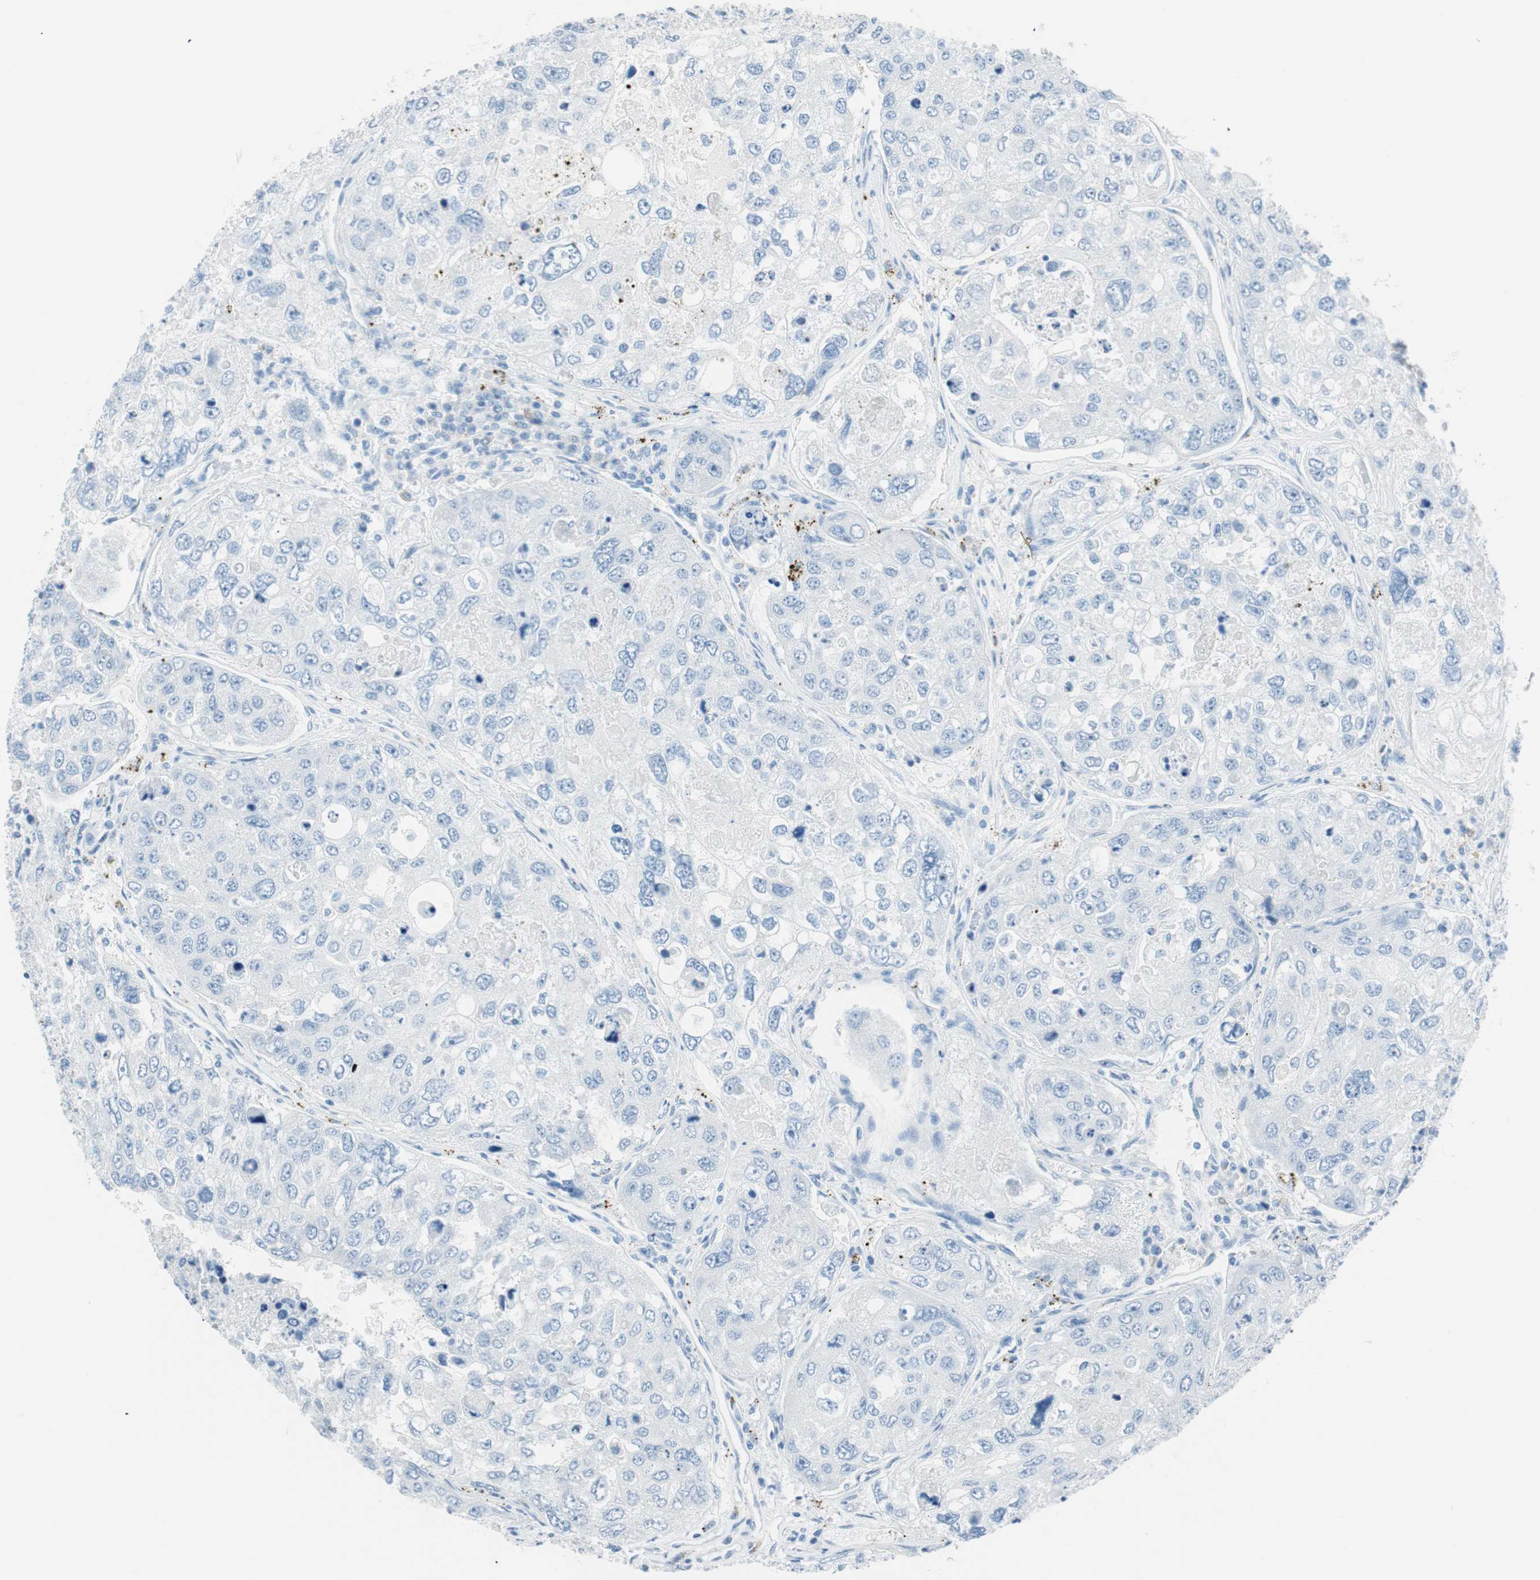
{"staining": {"intensity": "negative", "quantity": "none", "location": "none"}, "tissue": "urothelial cancer", "cell_type": "Tumor cells", "image_type": "cancer", "snomed": [{"axis": "morphology", "description": "Urothelial carcinoma, High grade"}, {"axis": "topography", "description": "Lymph node"}, {"axis": "topography", "description": "Urinary bladder"}], "caption": "This is an immunohistochemistry (IHC) image of urothelial cancer. There is no positivity in tumor cells.", "gene": "TNFRSF13C", "patient": {"sex": "male", "age": 51}}